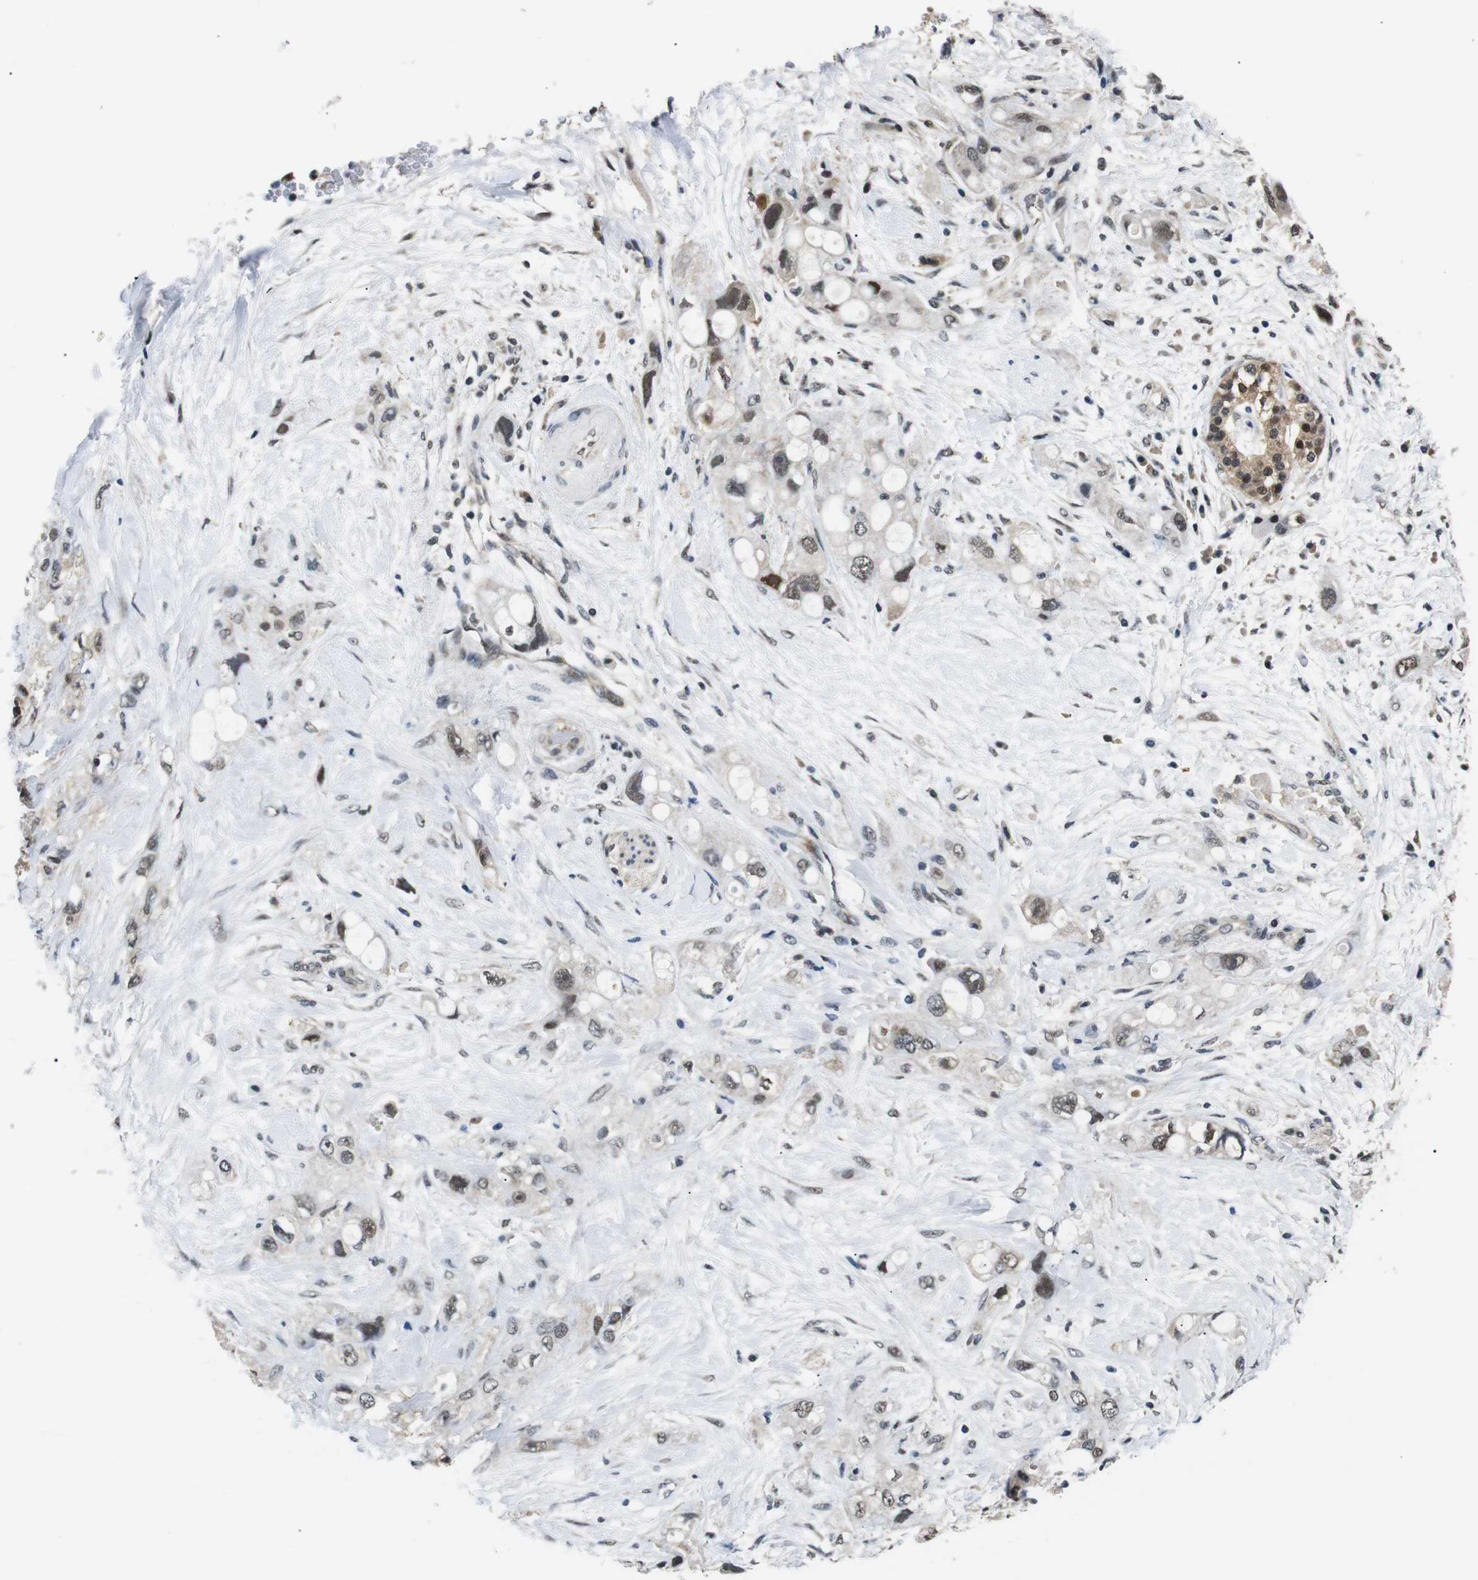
{"staining": {"intensity": "moderate", "quantity": "25%-75%", "location": "nuclear"}, "tissue": "pancreatic cancer", "cell_type": "Tumor cells", "image_type": "cancer", "snomed": [{"axis": "morphology", "description": "Adenocarcinoma, NOS"}, {"axis": "topography", "description": "Pancreas"}], "caption": "Adenocarcinoma (pancreatic) stained with DAB (3,3'-diaminobenzidine) IHC exhibits medium levels of moderate nuclear positivity in approximately 25%-75% of tumor cells.", "gene": "SKP1", "patient": {"sex": "female", "age": 56}}